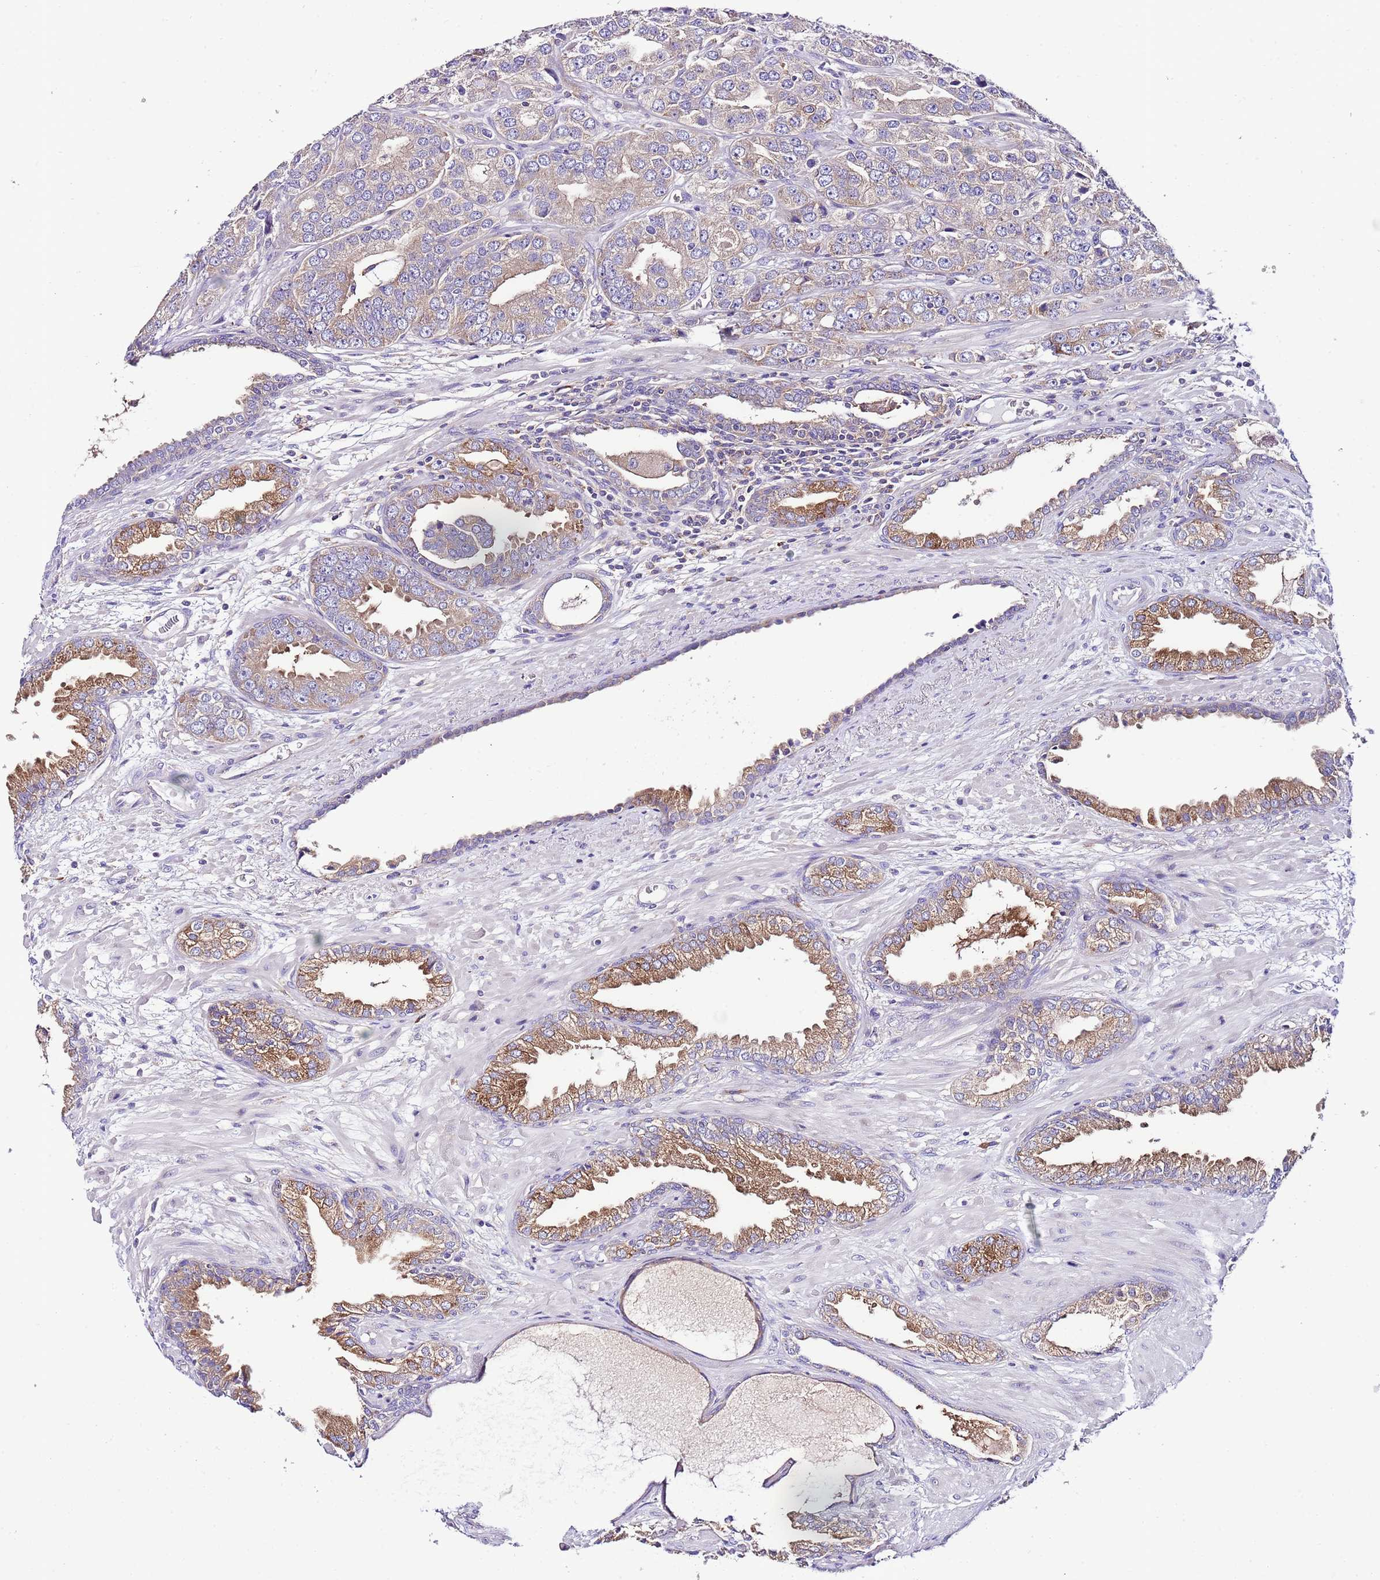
{"staining": {"intensity": "weak", "quantity": "25%-75%", "location": "cytoplasmic/membranous"}, "tissue": "prostate cancer", "cell_type": "Tumor cells", "image_type": "cancer", "snomed": [{"axis": "morphology", "description": "Adenocarcinoma, High grade"}, {"axis": "topography", "description": "Prostate"}], "caption": "This is a histology image of IHC staining of prostate high-grade adenocarcinoma, which shows weak expression in the cytoplasmic/membranous of tumor cells.", "gene": "RPS10", "patient": {"sex": "male", "age": 71}}